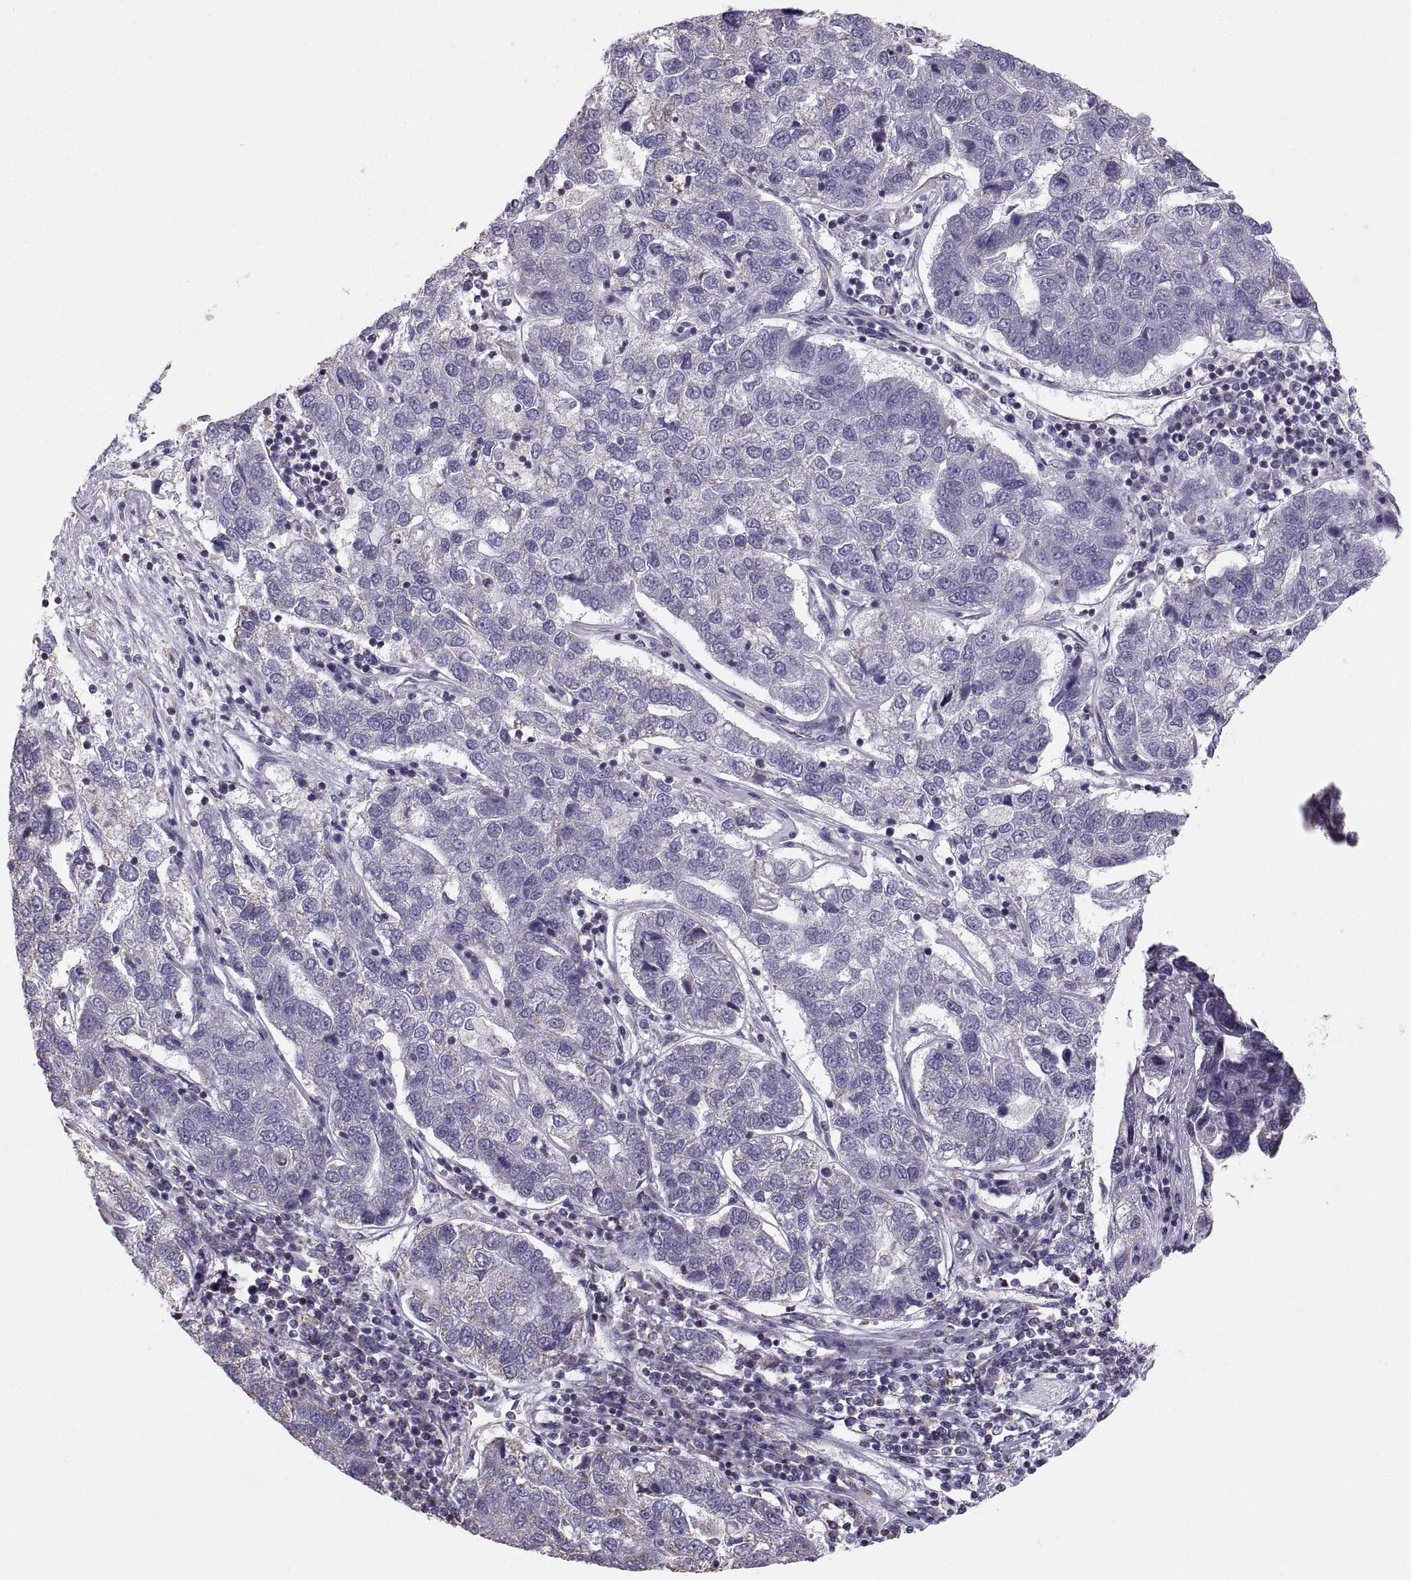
{"staining": {"intensity": "negative", "quantity": "none", "location": "none"}, "tissue": "pancreatic cancer", "cell_type": "Tumor cells", "image_type": "cancer", "snomed": [{"axis": "morphology", "description": "Adenocarcinoma, NOS"}, {"axis": "topography", "description": "Pancreas"}], "caption": "Adenocarcinoma (pancreatic) was stained to show a protein in brown. There is no significant positivity in tumor cells.", "gene": "STMND1", "patient": {"sex": "female", "age": 61}}